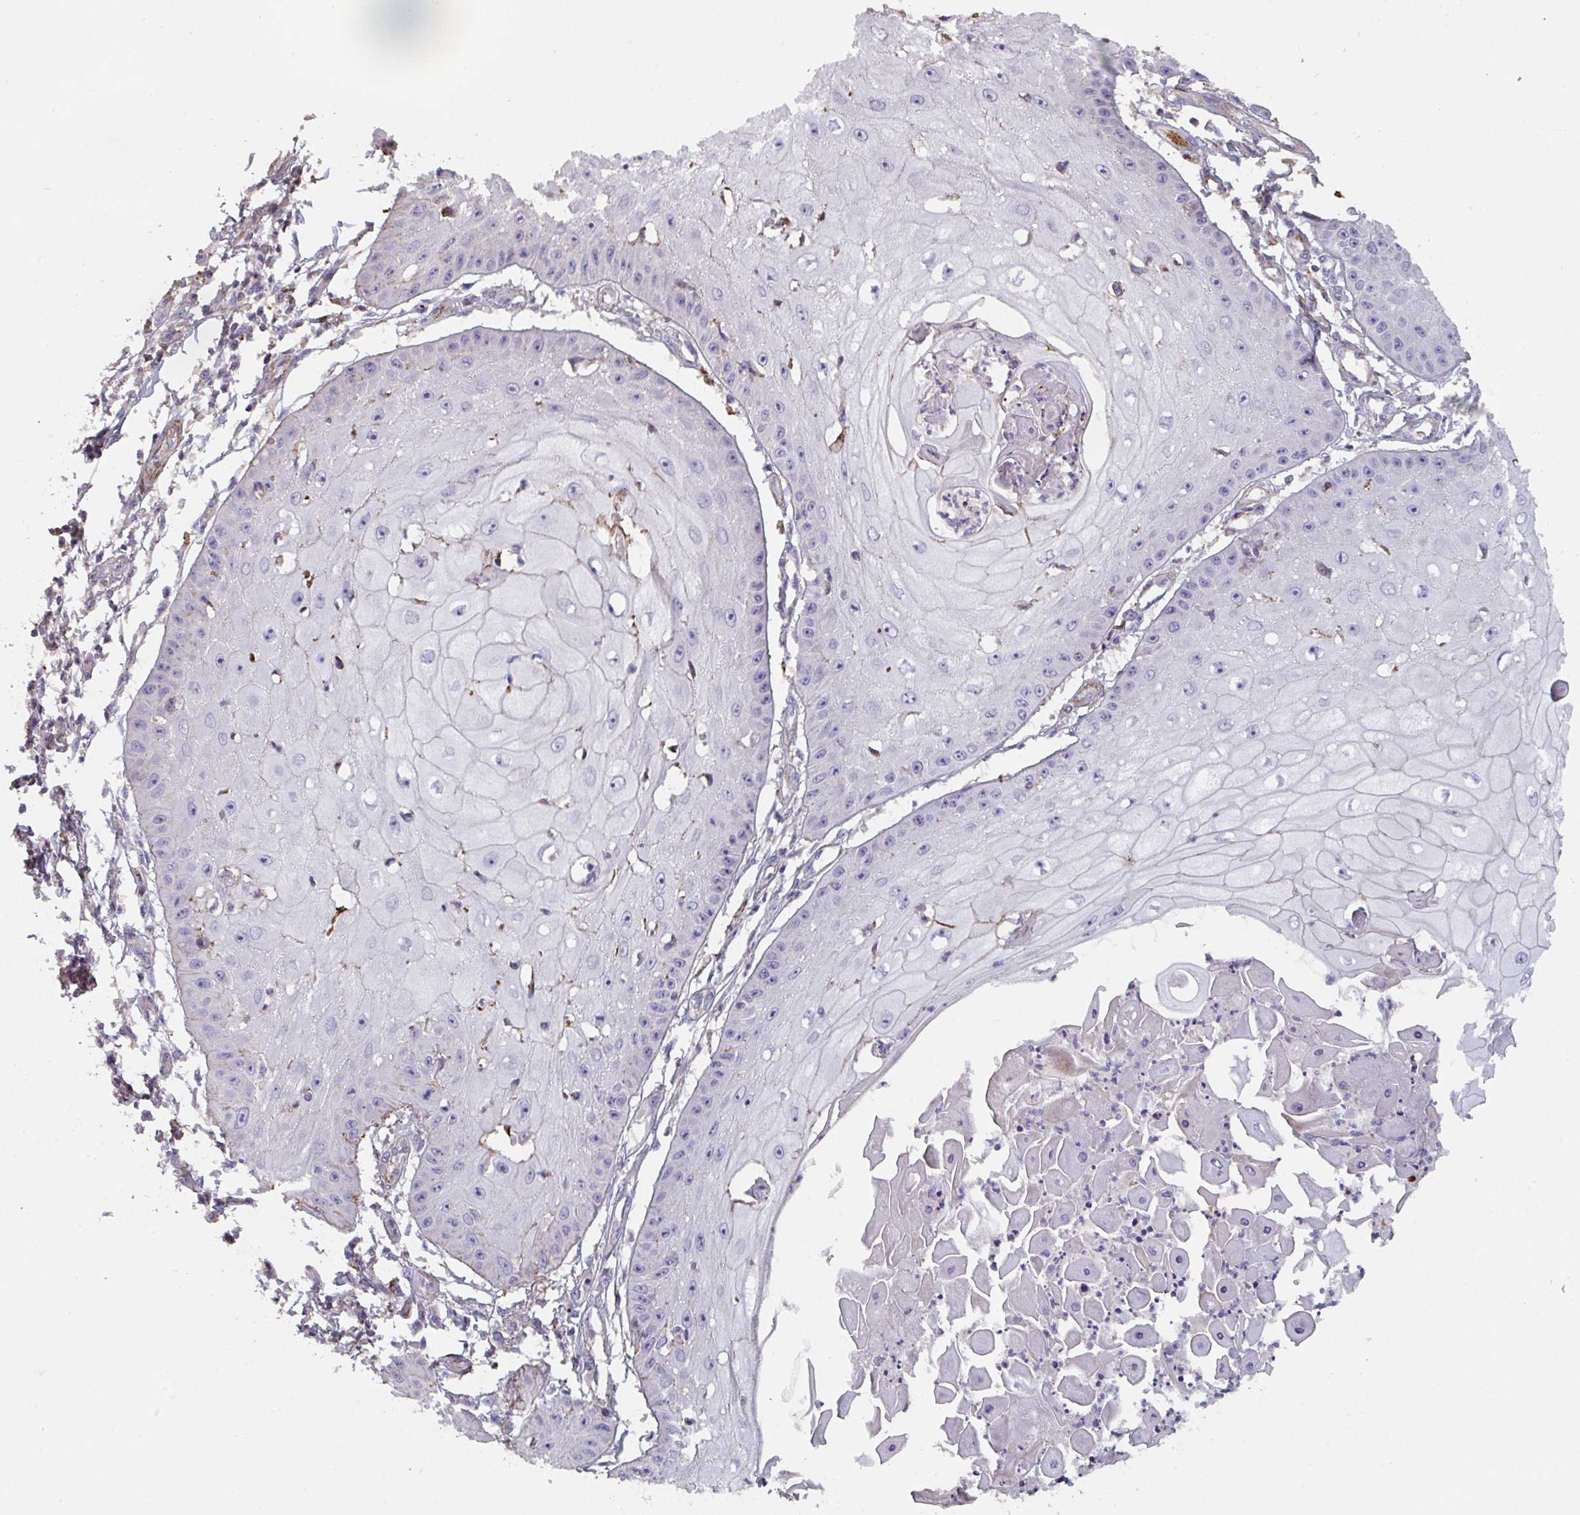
{"staining": {"intensity": "negative", "quantity": "none", "location": "none"}, "tissue": "skin cancer", "cell_type": "Tumor cells", "image_type": "cancer", "snomed": [{"axis": "morphology", "description": "Squamous cell carcinoma, NOS"}, {"axis": "topography", "description": "Skin"}], "caption": "Tumor cells show no significant staining in skin cancer. (Stains: DAB immunohistochemistry (IHC) with hematoxylin counter stain, Microscopy: brightfield microscopy at high magnification).", "gene": "FZD2", "patient": {"sex": "male", "age": 70}}